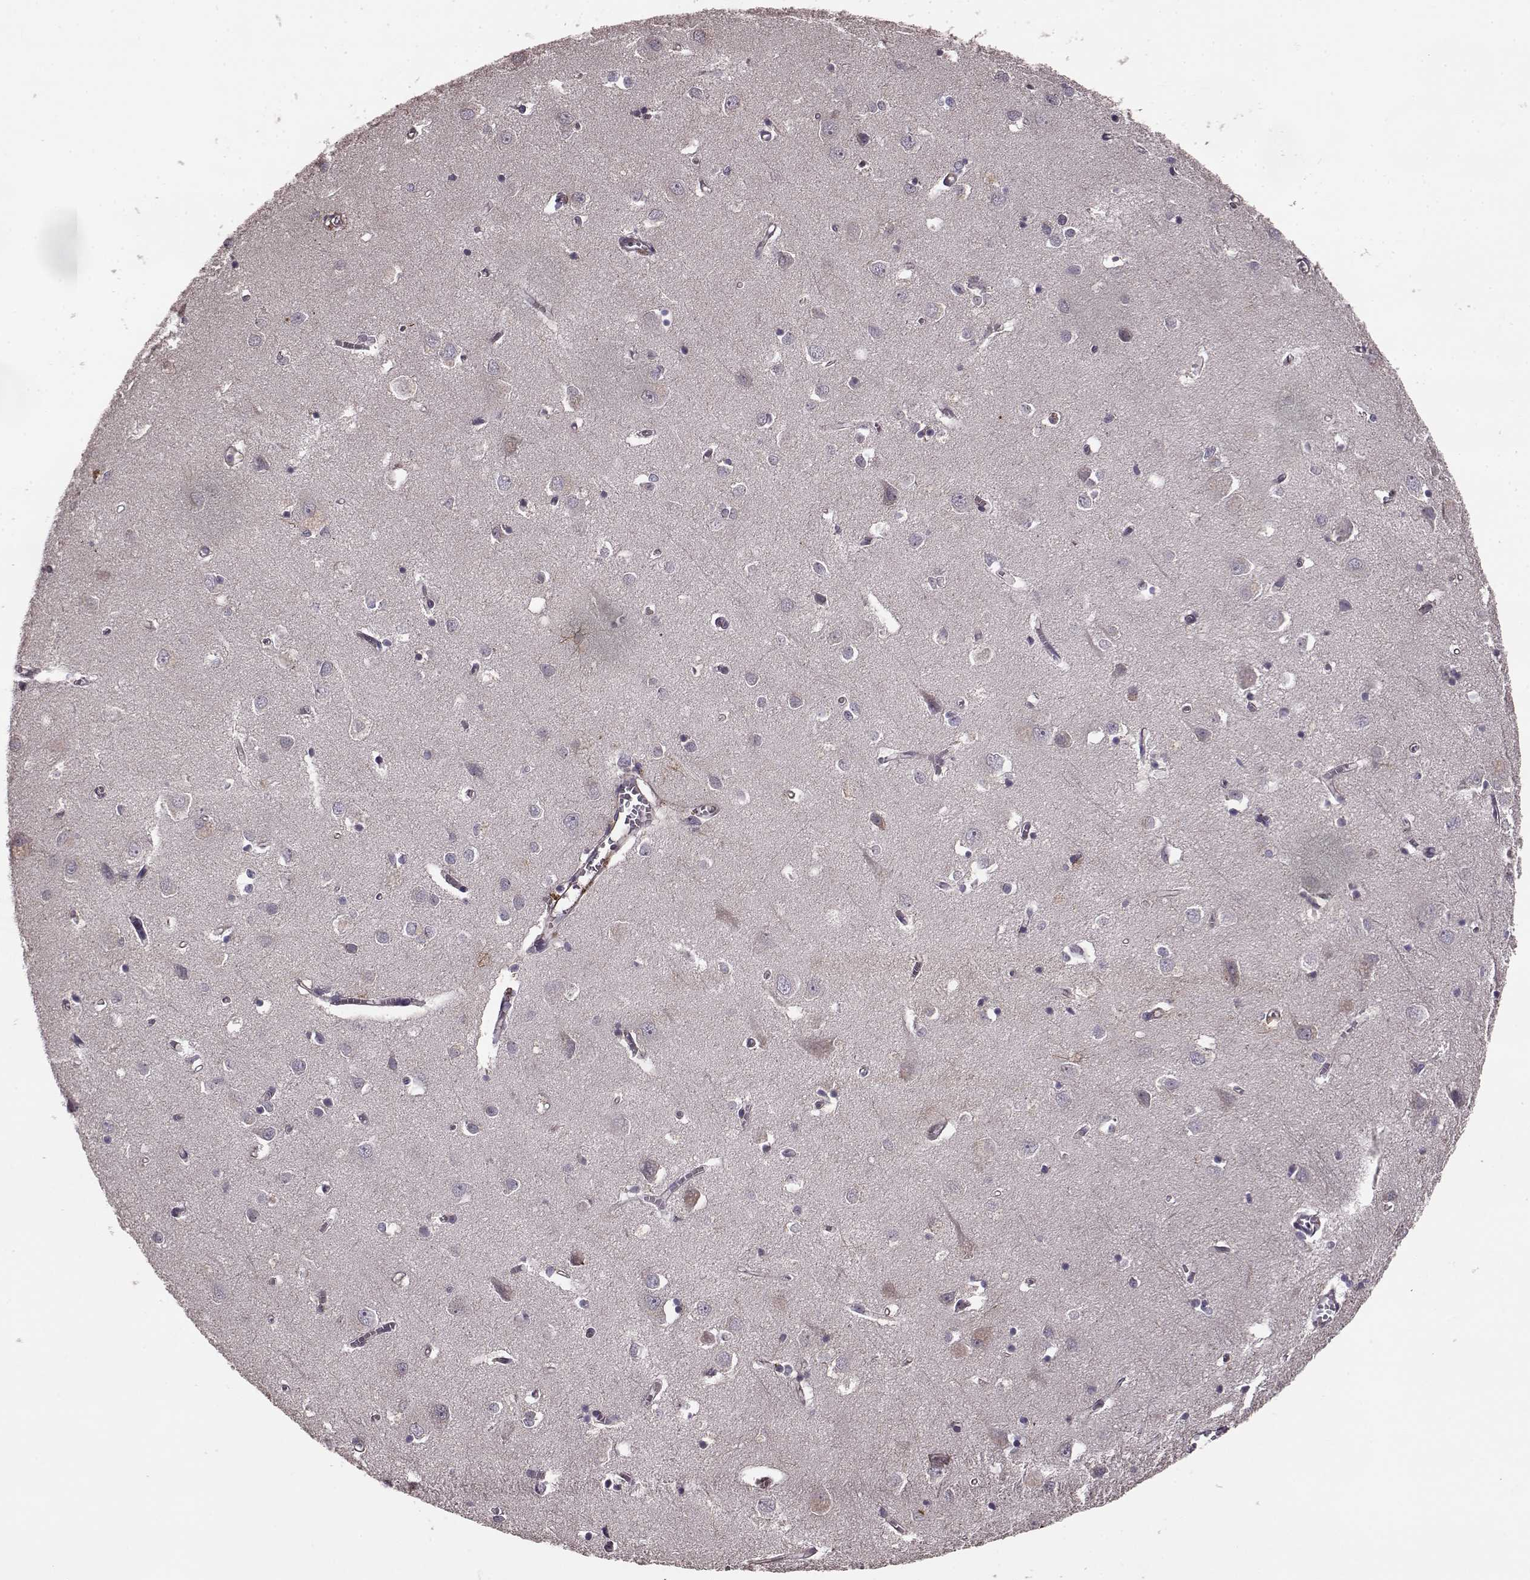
{"staining": {"intensity": "negative", "quantity": "none", "location": "none"}, "tissue": "cerebral cortex", "cell_type": "Endothelial cells", "image_type": "normal", "snomed": [{"axis": "morphology", "description": "Normal tissue, NOS"}, {"axis": "topography", "description": "Cerebral cortex"}], "caption": "An image of human cerebral cortex is negative for staining in endothelial cells.", "gene": "NTF3", "patient": {"sex": "male", "age": 70}}